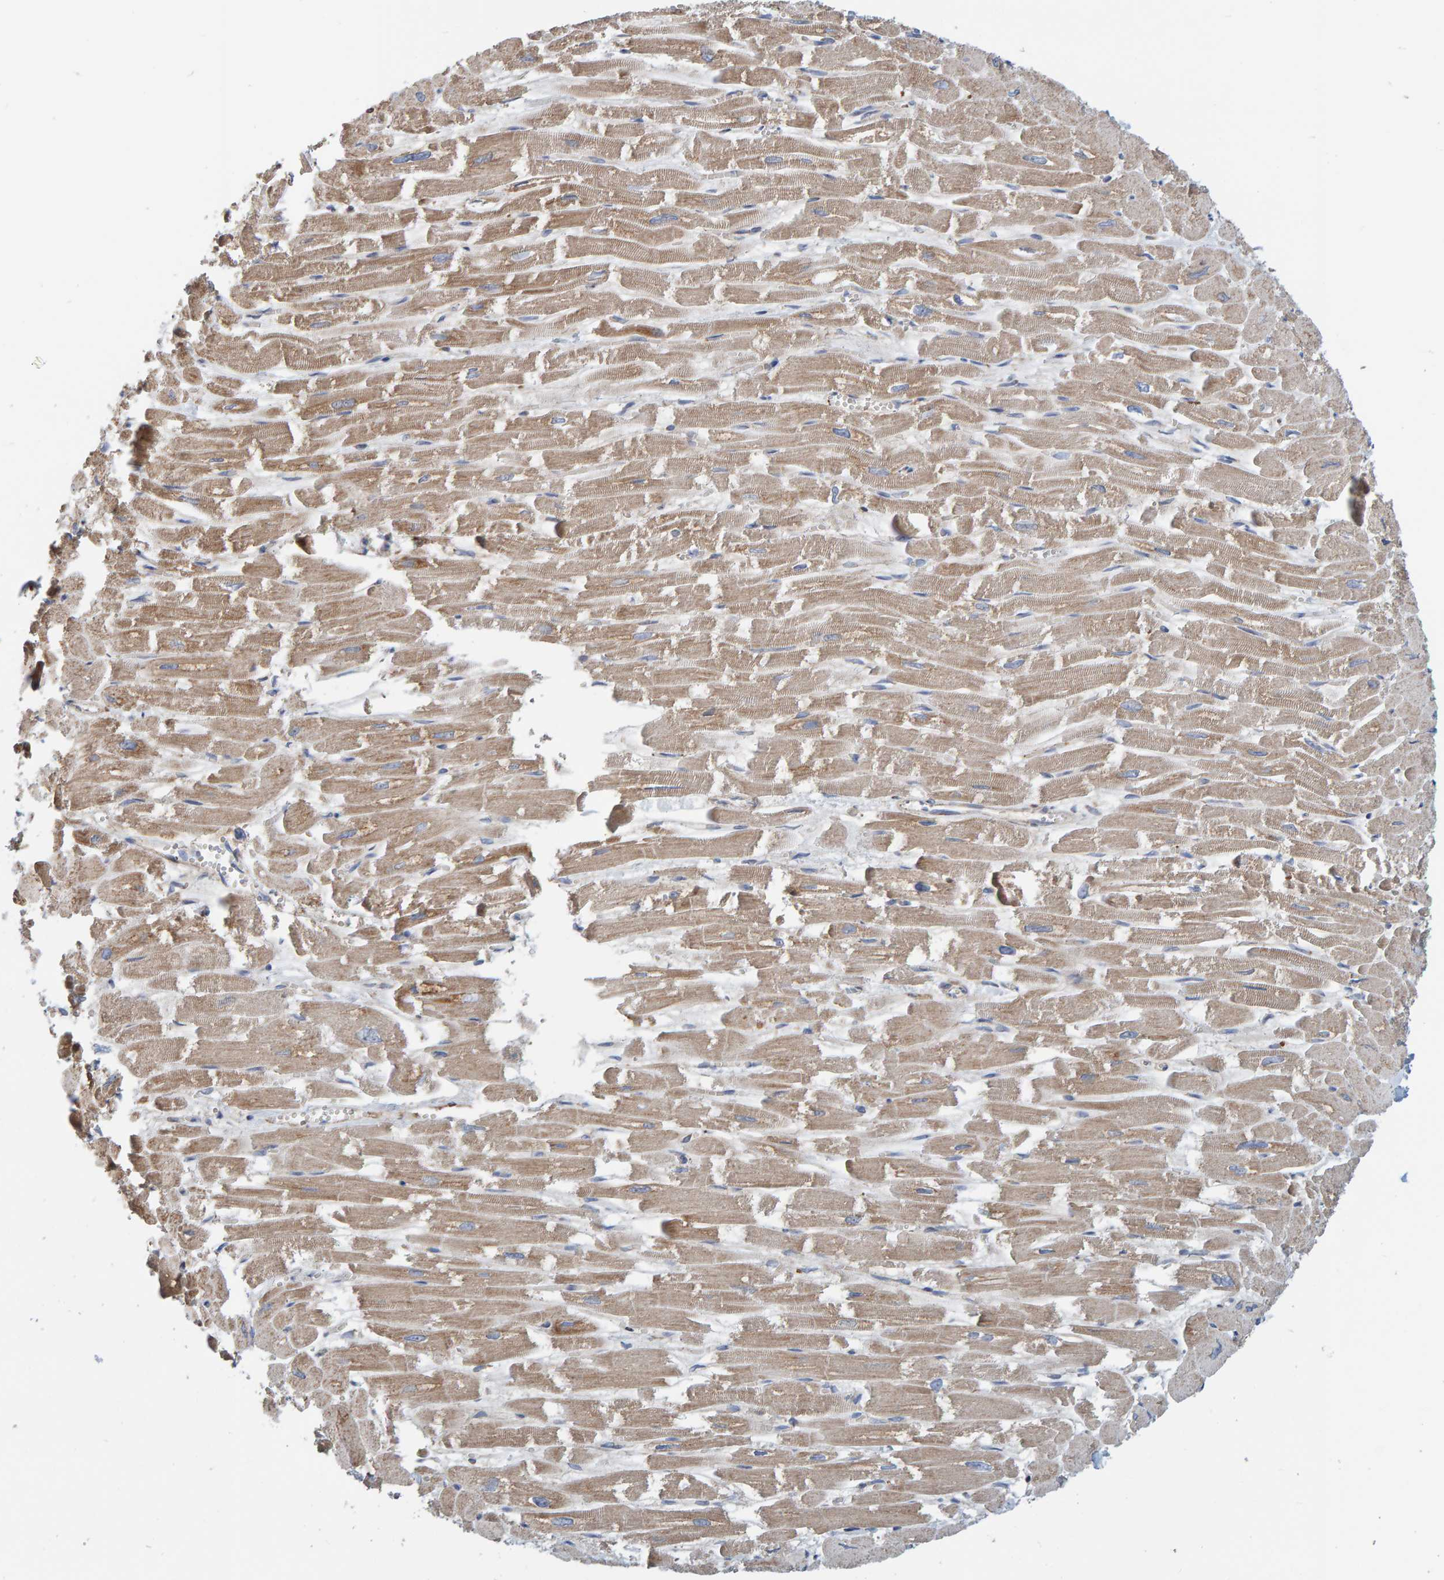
{"staining": {"intensity": "moderate", "quantity": "25%-75%", "location": "cytoplasmic/membranous"}, "tissue": "heart muscle", "cell_type": "Cardiomyocytes", "image_type": "normal", "snomed": [{"axis": "morphology", "description": "Normal tissue, NOS"}, {"axis": "topography", "description": "Heart"}], "caption": "Heart muscle stained with DAB immunohistochemistry (IHC) demonstrates medium levels of moderate cytoplasmic/membranous positivity in approximately 25%-75% of cardiomyocytes.", "gene": "MRPL45", "patient": {"sex": "male", "age": 54}}